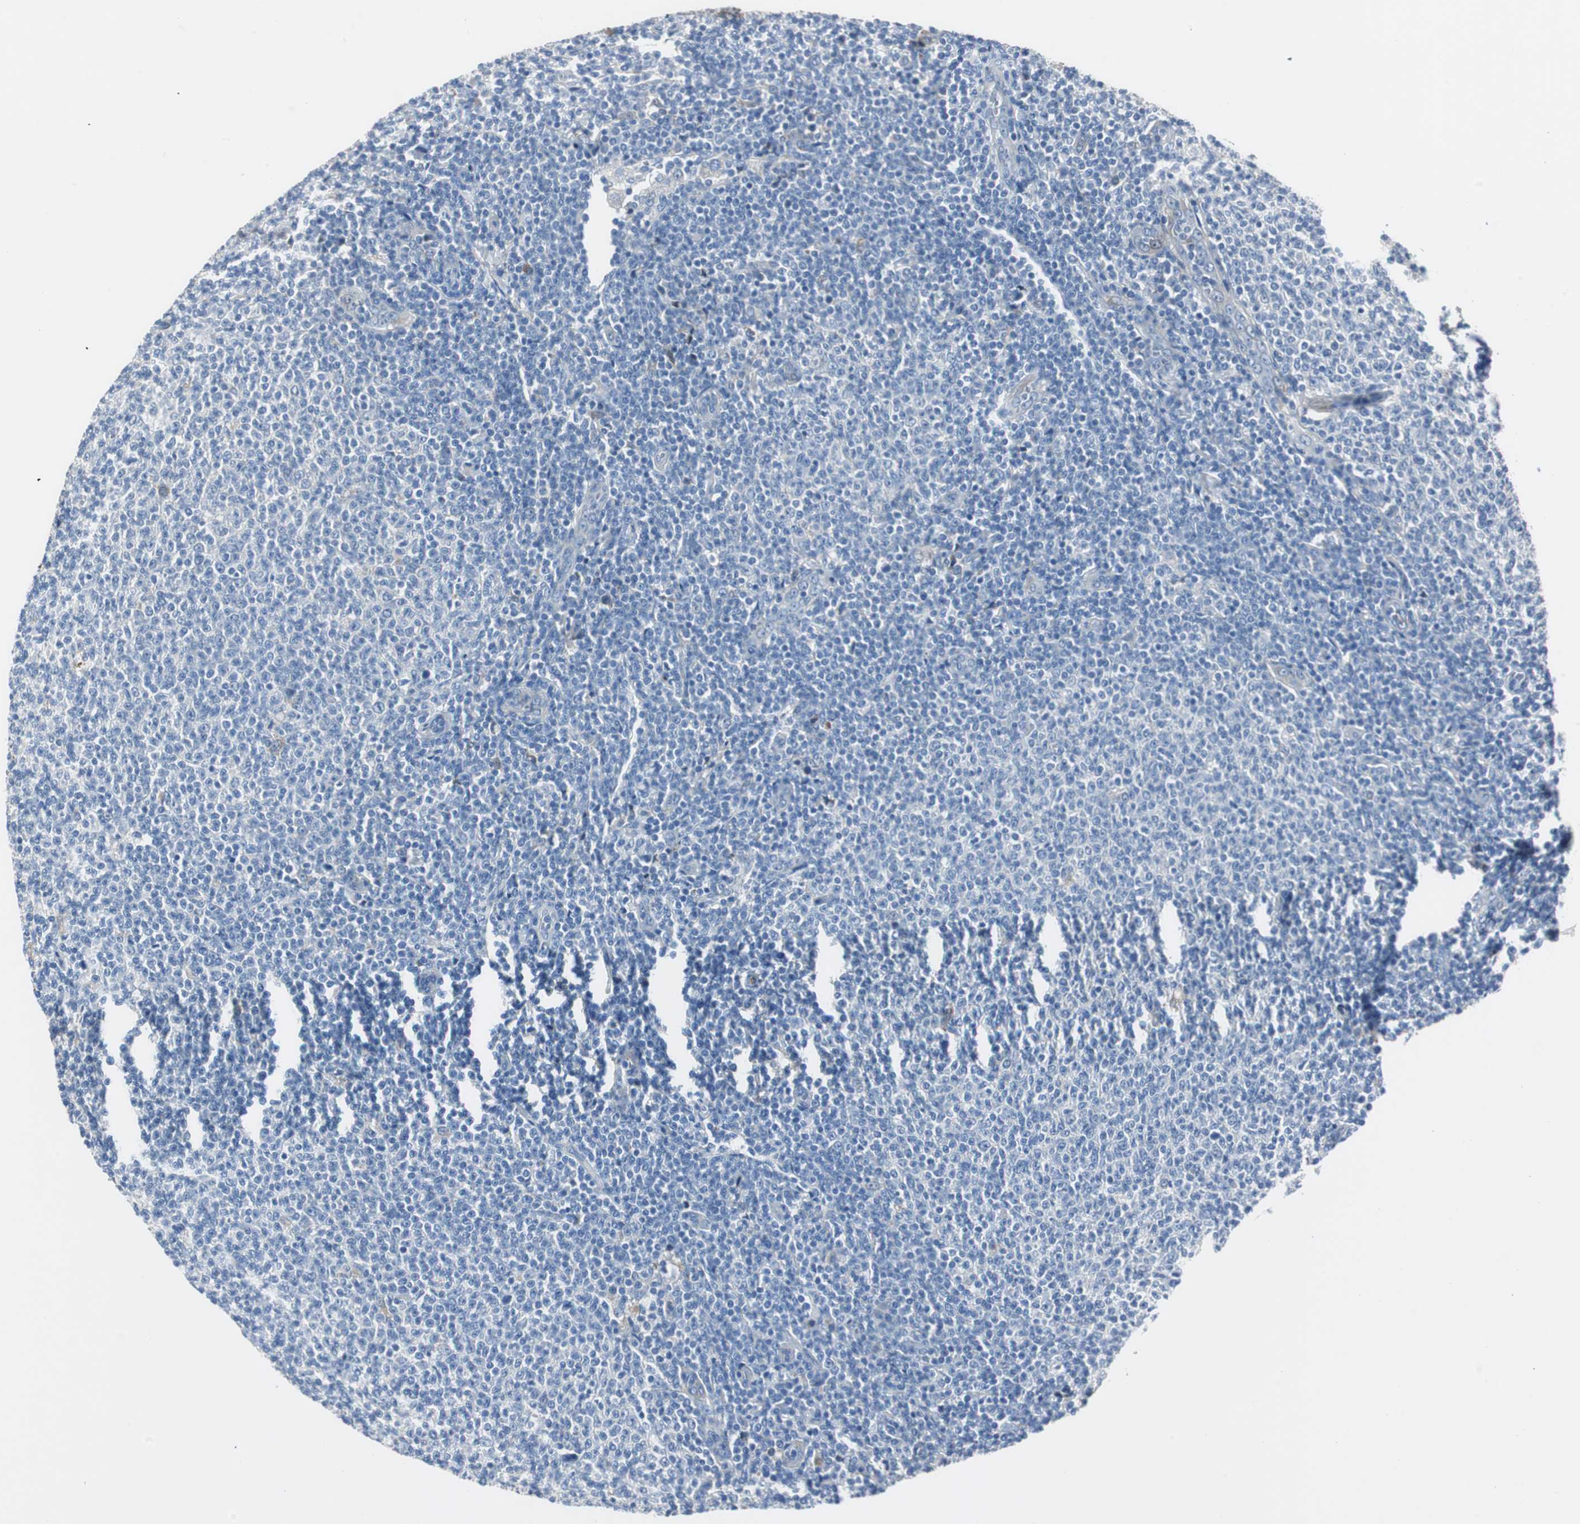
{"staining": {"intensity": "negative", "quantity": "none", "location": "none"}, "tissue": "lymphoma", "cell_type": "Tumor cells", "image_type": "cancer", "snomed": [{"axis": "morphology", "description": "Malignant lymphoma, non-Hodgkin's type, Low grade"}, {"axis": "topography", "description": "Lymph node"}], "caption": "A high-resolution micrograph shows IHC staining of low-grade malignant lymphoma, non-Hodgkin's type, which demonstrates no significant staining in tumor cells.", "gene": "SERPINF1", "patient": {"sex": "male", "age": 66}}